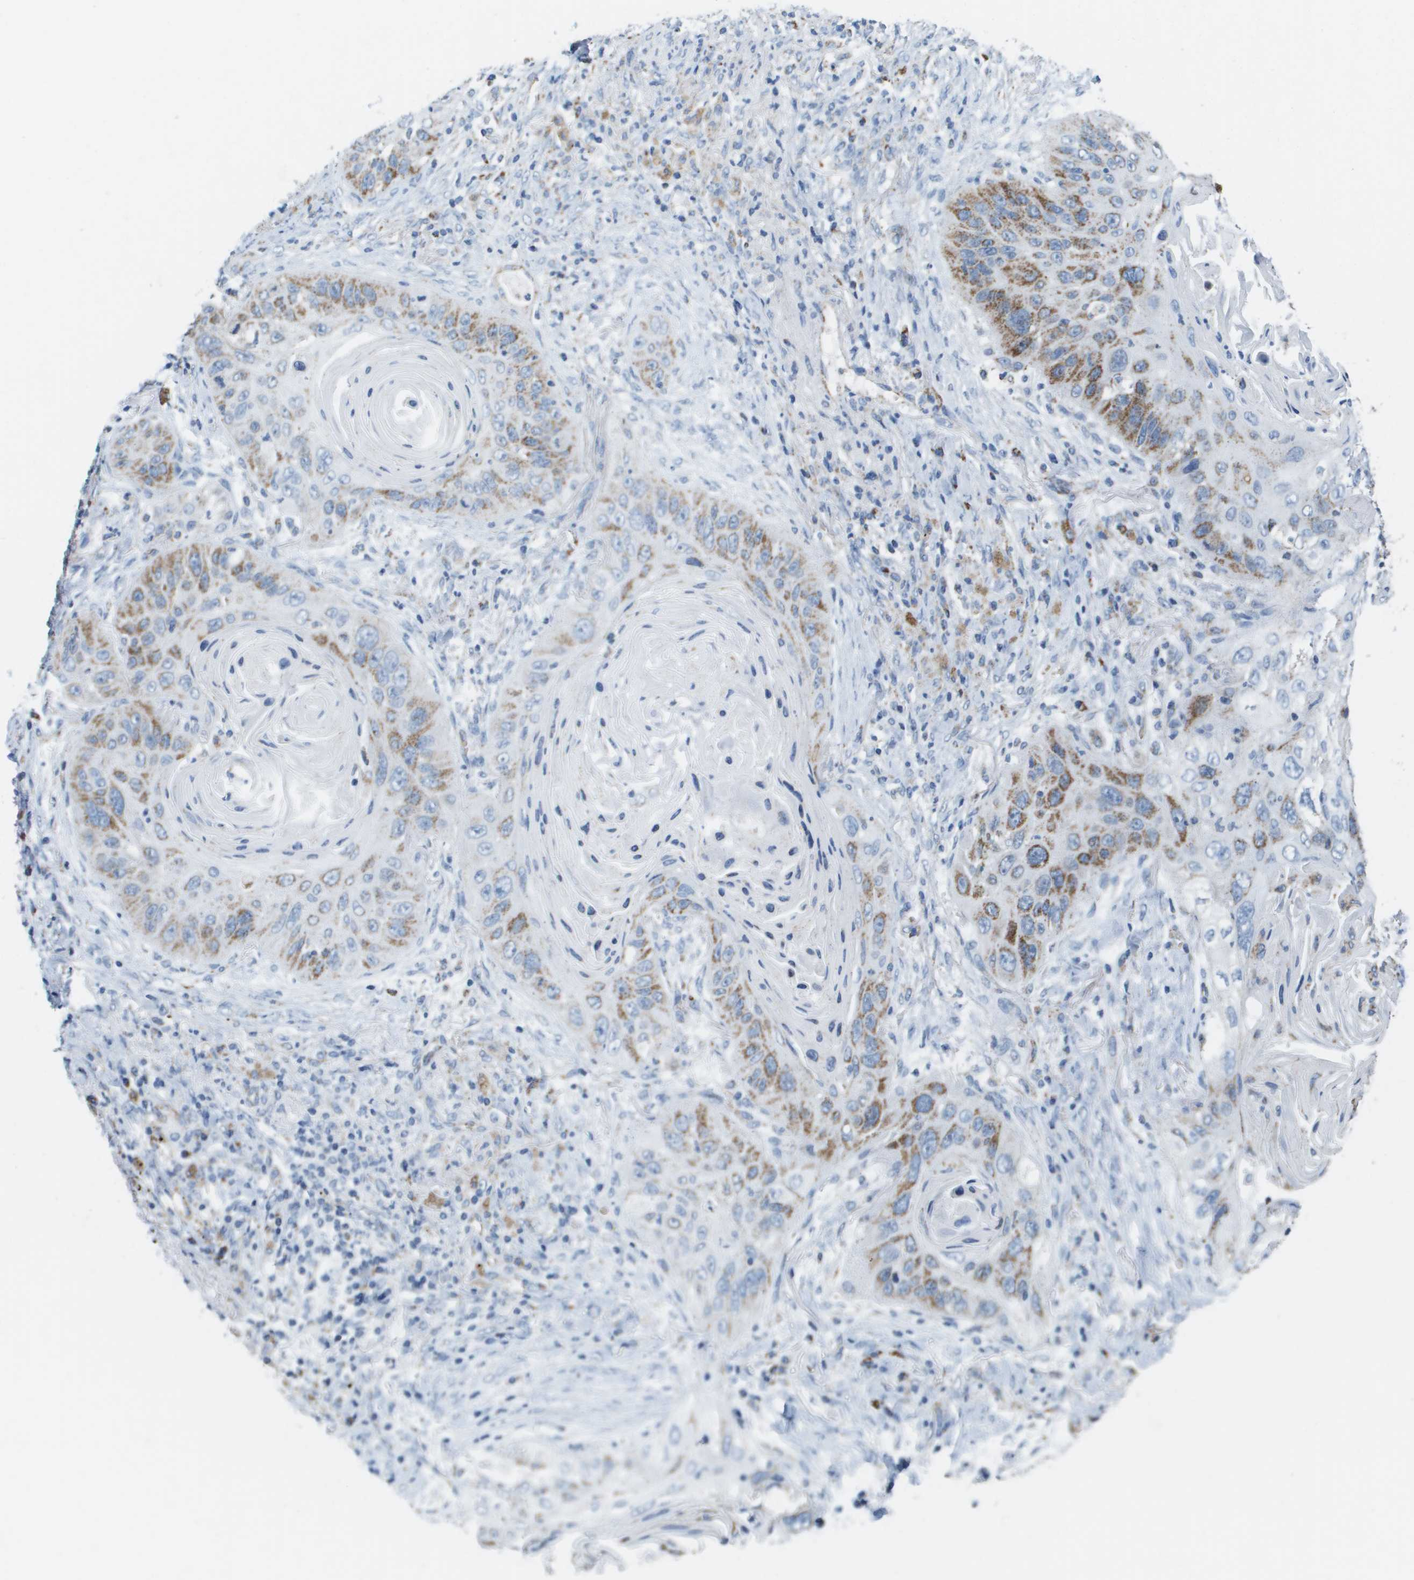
{"staining": {"intensity": "moderate", "quantity": "<25%", "location": "cytoplasmic/membranous"}, "tissue": "lung cancer", "cell_type": "Tumor cells", "image_type": "cancer", "snomed": [{"axis": "morphology", "description": "Squamous cell carcinoma, NOS"}, {"axis": "topography", "description": "Lung"}], "caption": "Lung cancer (squamous cell carcinoma) stained with DAB IHC displays low levels of moderate cytoplasmic/membranous positivity in approximately <25% of tumor cells.", "gene": "ATP5F1B", "patient": {"sex": "female", "age": 67}}